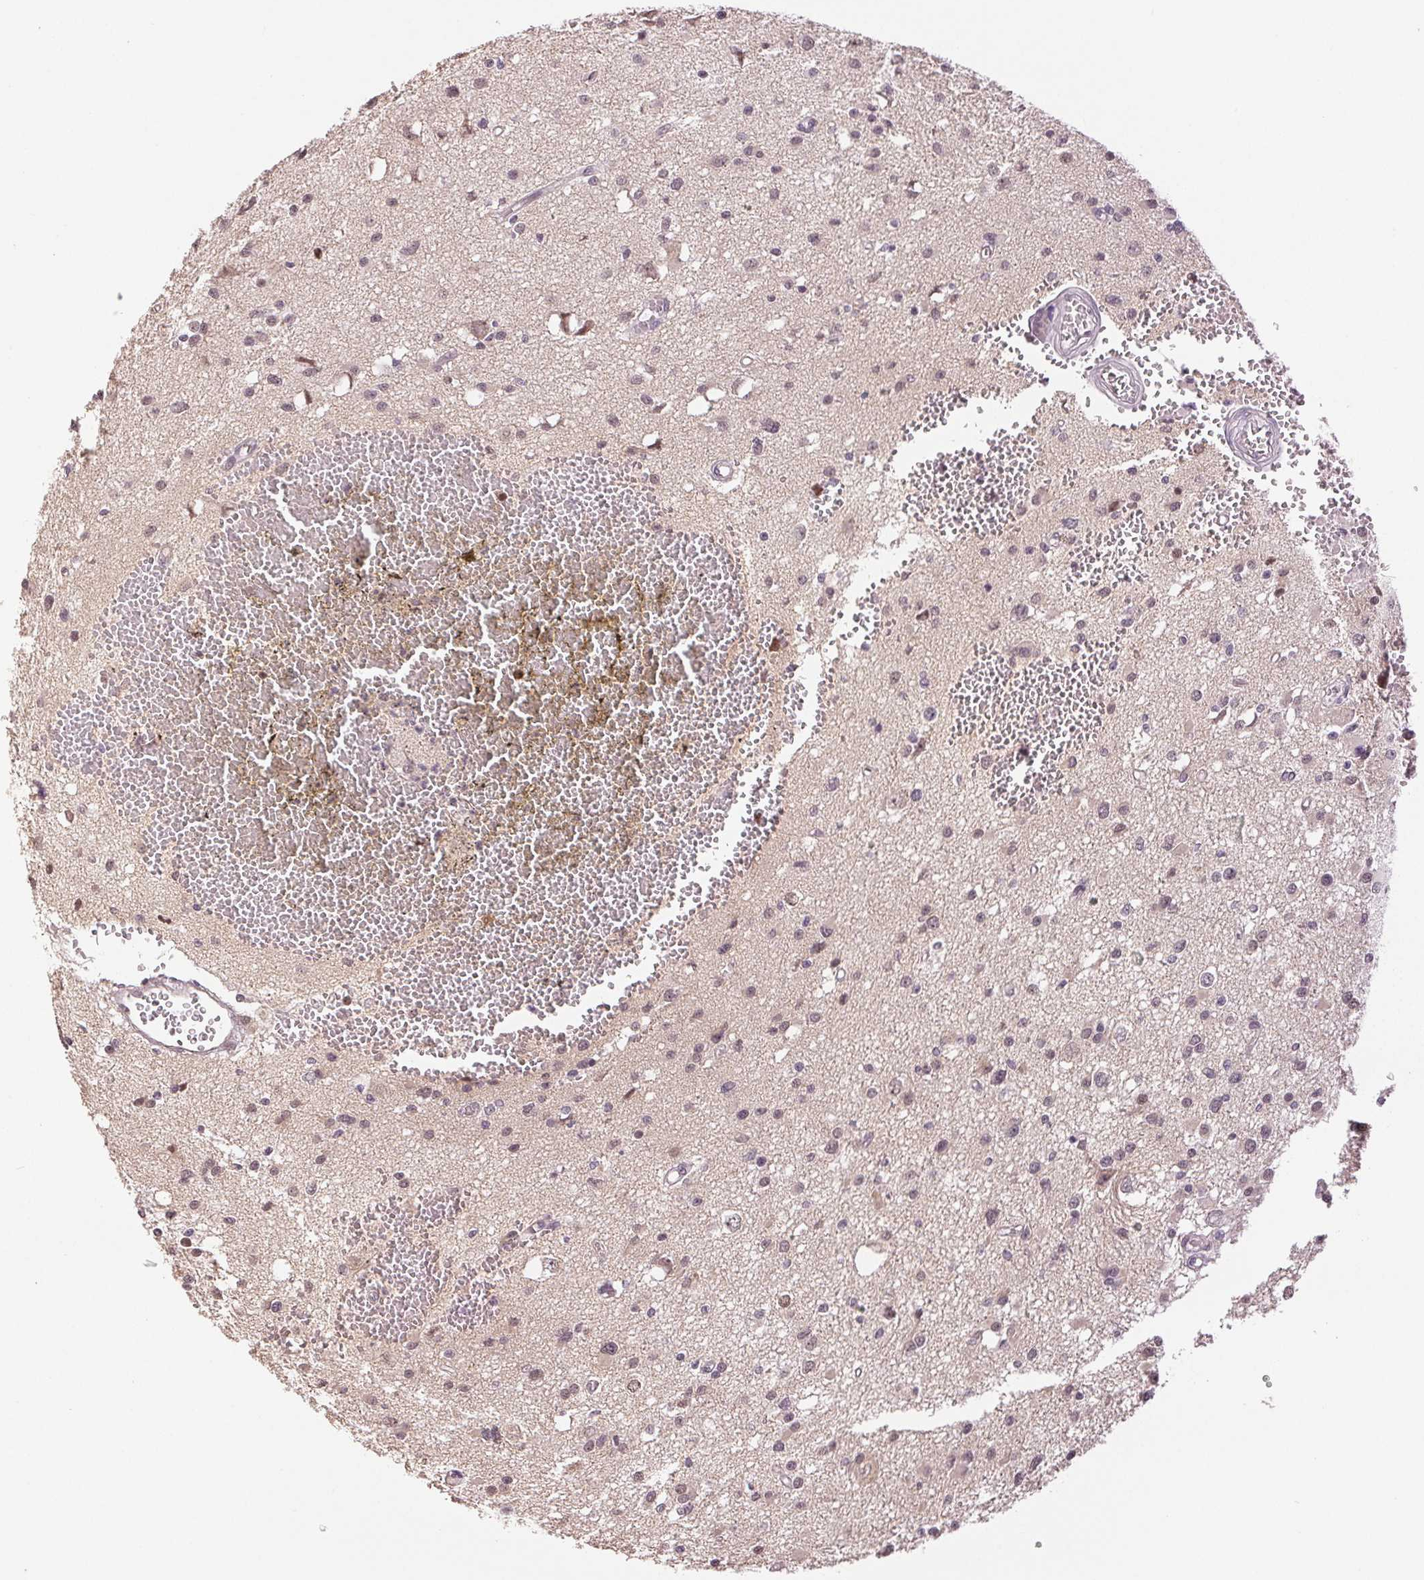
{"staining": {"intensity": "weak", "quantity": "<25%", "location": "nuclear"}, "tissue": "glioma", "cell_type": "Tumor cells", "image_type": "cancer", "snomed": [{"axis": "morphology", "description": "Glioma, malignant, High grade"}, {"axis": "topography", "description": "Brain"}], "caption": "This is a micrograph of immunohistochemistry (IHC) staining of glioma, which shows no positivity in tumor cells. (Stains: DAB immunohistochemistry with hematoxylin counter stain, Microscopy: brightfield microscopy at high magnification).", "gene": "PLCB1", "patient": {"sex": "male", "age": 54}}